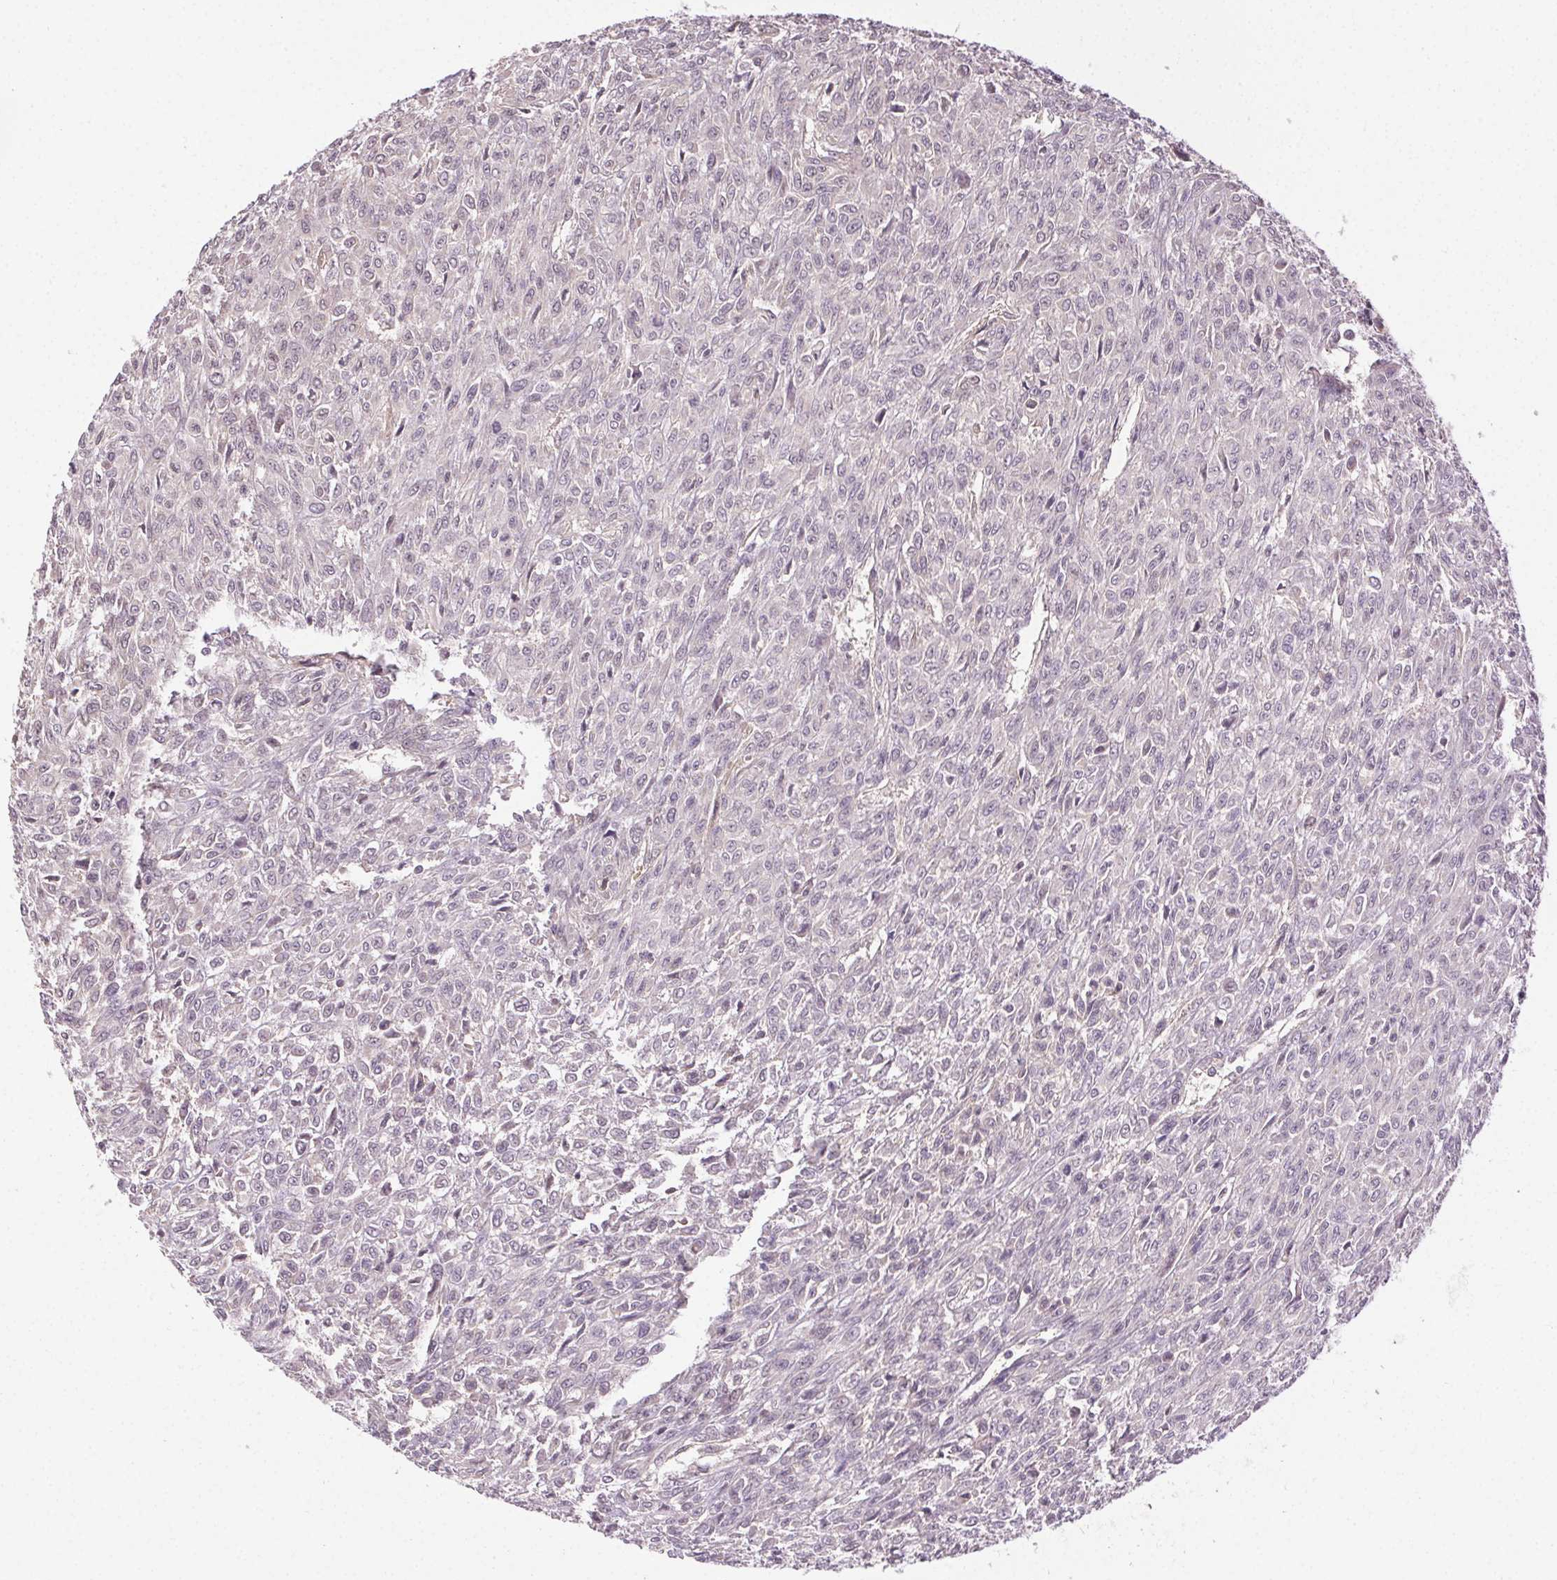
{"staining": {"intensity": "negative", "quantity": "none", "location": "none"}, "tissue": "renal cancer", "cell_type": "Tumor cells", "image_type": "cancer", "snomed": [{"axis": "morphology", "description": "Adenocarcinoma, NOS"}, {"axis": "topography", "description": "Kidney"}], "caption": "High magnification brightfield microscopy of renal cancer (adenocarcinoma) stained with DAB (3,3'-diaminobenzidine) (brown) and counterstained with hematoxylin (blue): tumor cells show no significant expression.", "gene": "ATP1B3", "patient": {"sex": "male", "age": 58}}